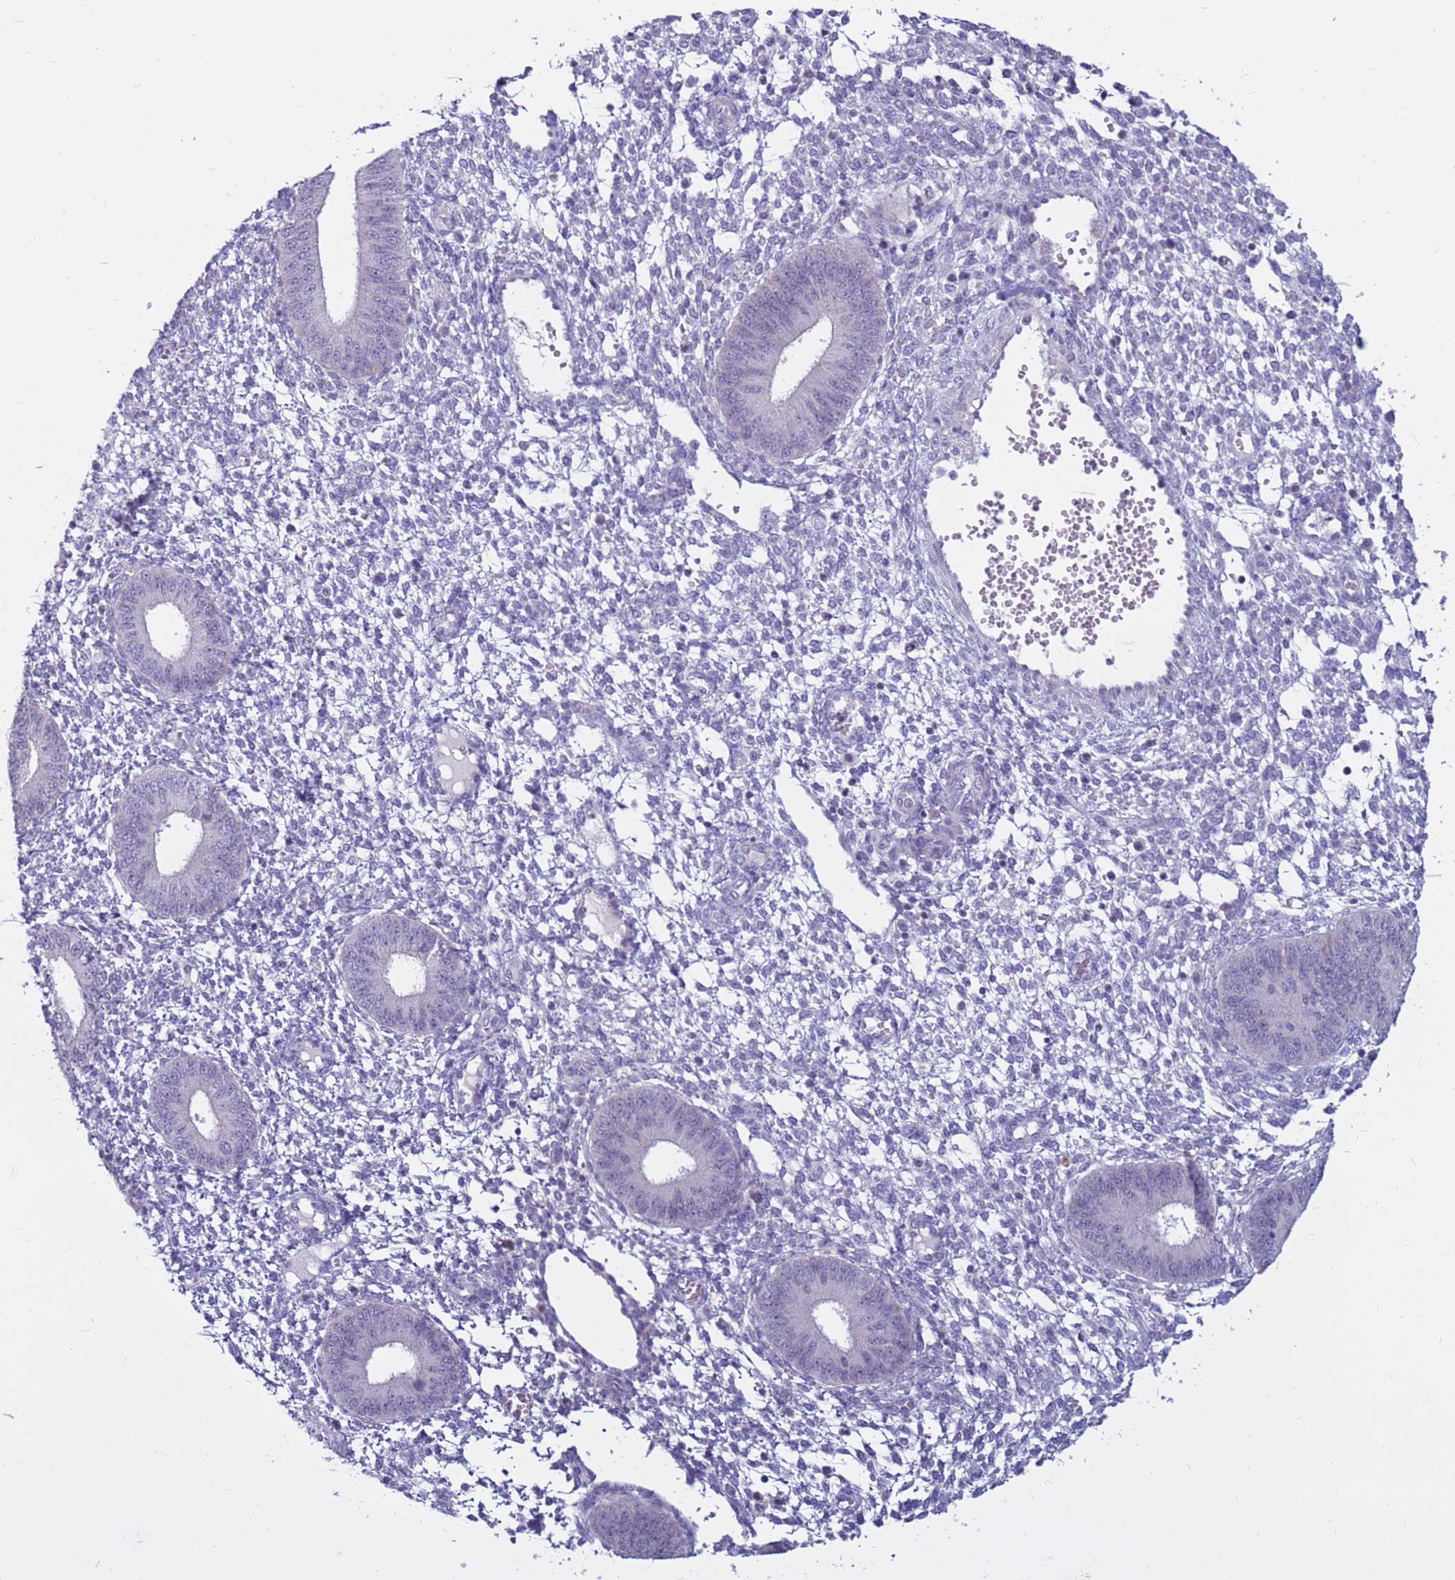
{"staining": {"intensity": "negative", "quantity": "none", "location": "none"}, "tissue": "endometrium", "cell_type": "Cells in endometrial stroma", "image_type": "normal", "snomed": [{"axis": "morphology", "description": "Normal tissue, NOS"}, {"axis": "topography", "description": "Endometrium"}], "caption": "The histopathology image reveals no staining of cells in endometrial stroma in benign endometrium.", "gene": "CDK2AP2", "patient": {"sex": "female", "age": 49}}